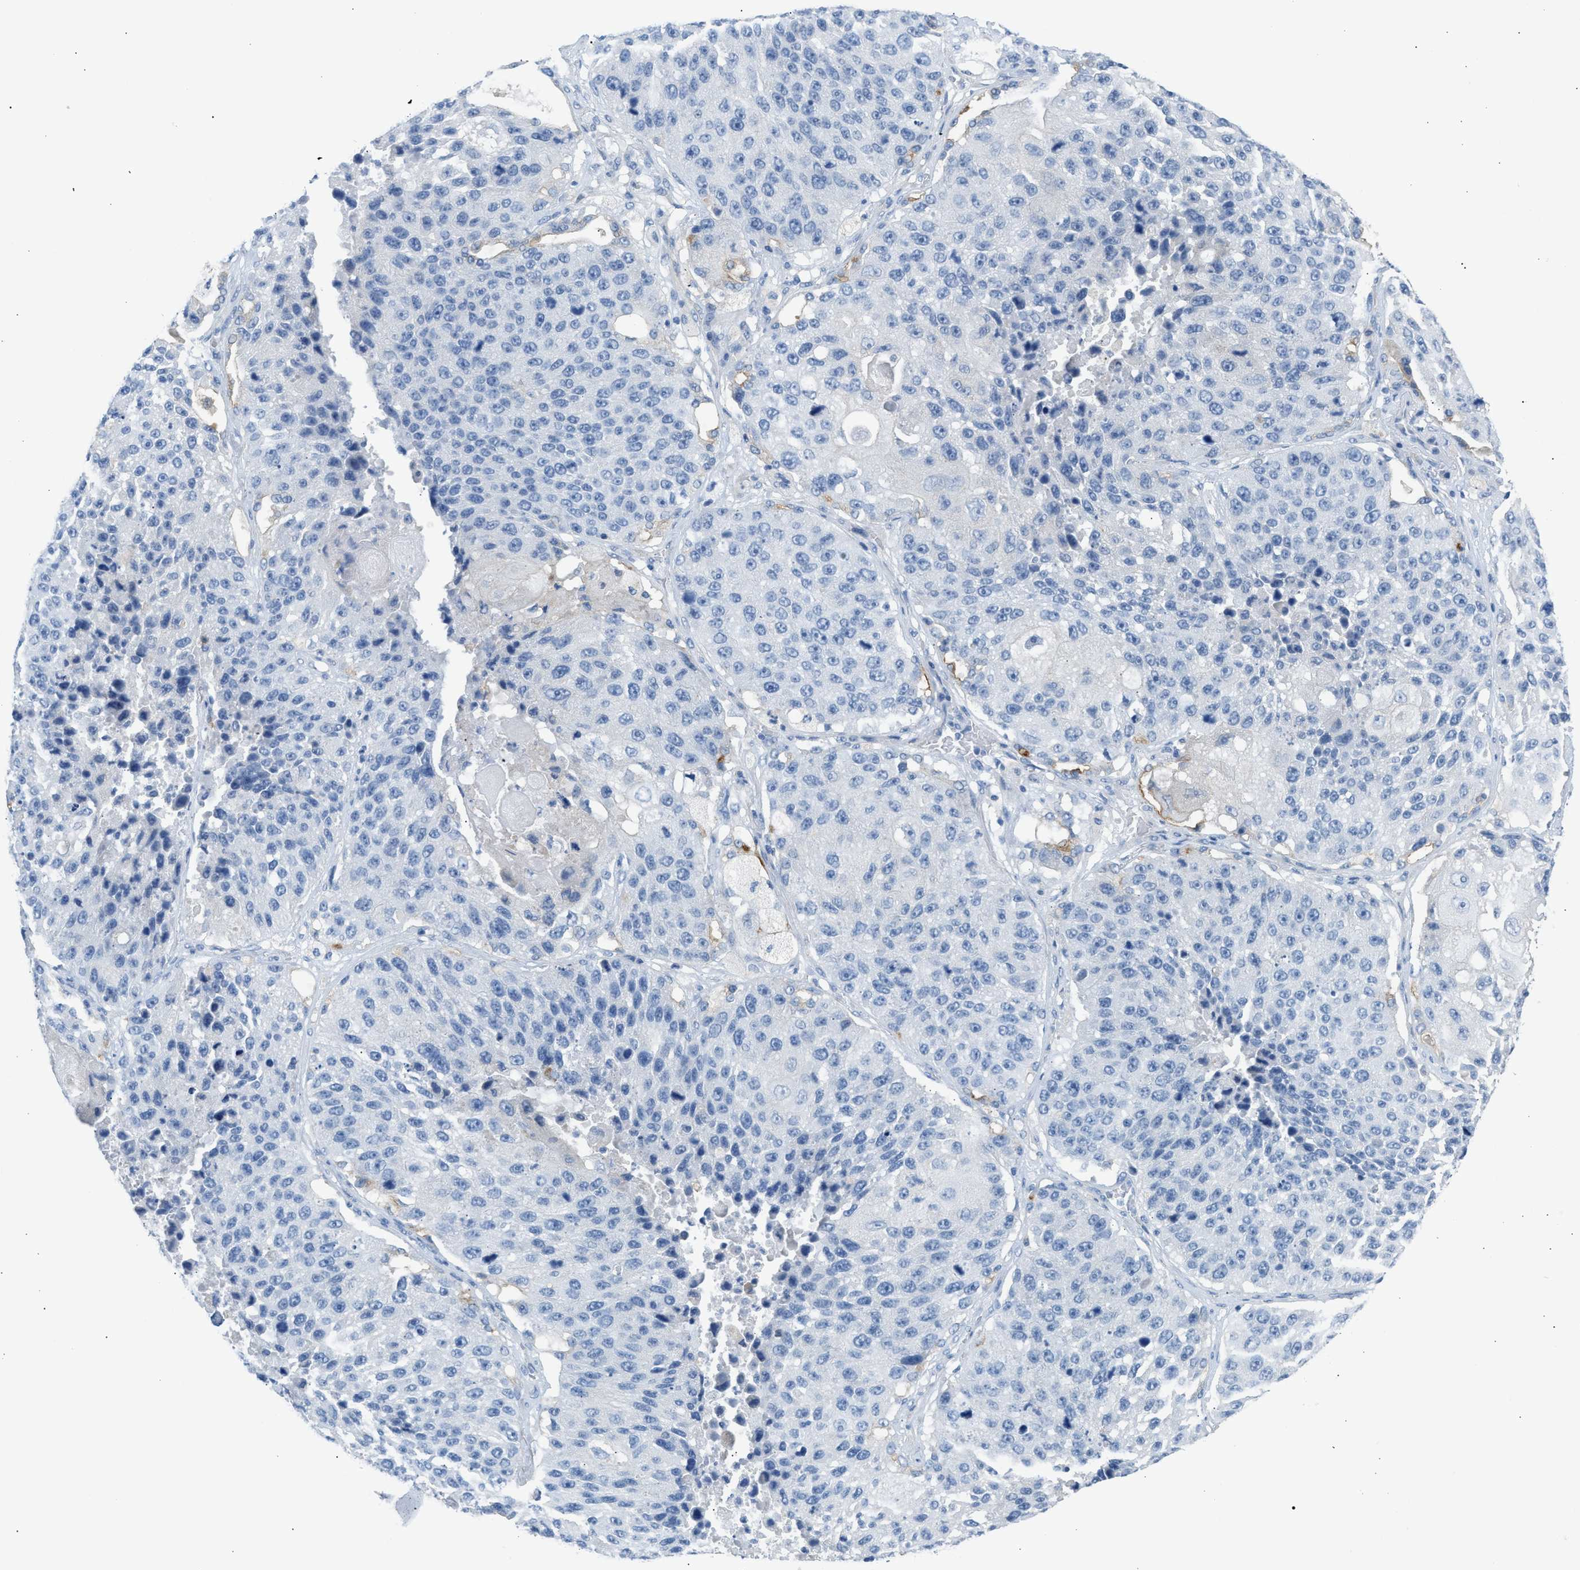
{"staining": {"intensity": "negative", "quantity": "none", "location": "none"}, "tissue": "lung cancer", "cell_type": "Tumor cells", "image_type": "cancer", "snomed": [{"axis": "morphology", "description": "Squamous cell carcinoma, NOS"}, {"axis": "topography", "description": "Lung"}], "caption": "This is an IHC histopathology image of human lung cancer (squamous cell carcinoma). There is no staining in tumor cells.", "gene": "ERBB2", "patient": {"sex": "male", "age": 61}}